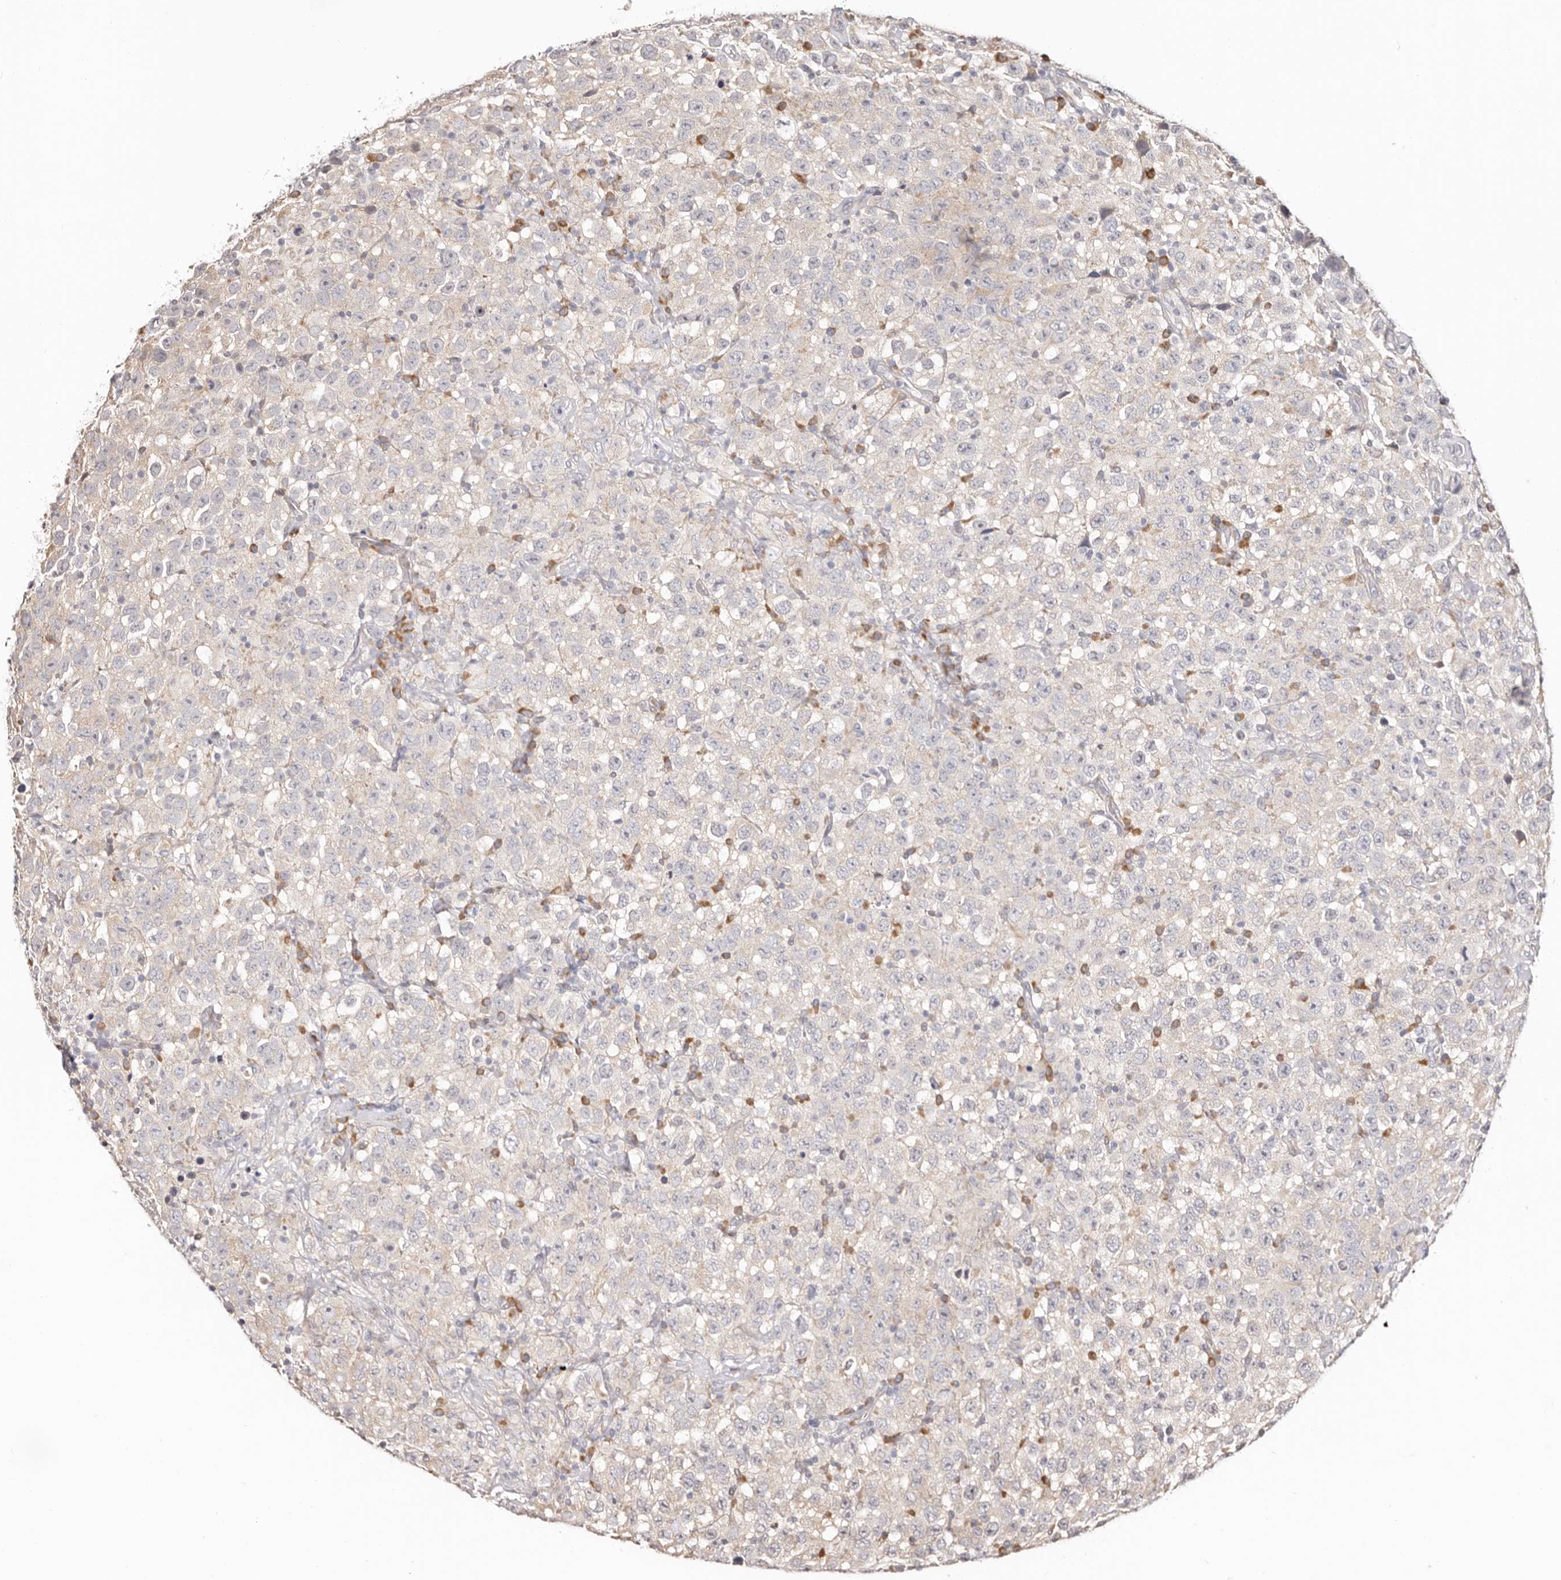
{"staining": {"intensity": "negative", "quantity": "none", "location": "none"}, "tissue": "testis cancer", "cell_type": "Tumor cells", "image_type": "cancer", "snomed": [{"axis": "morphology", "description": "Seminoma, NOS"}, {"axis": "topography", "description": "Testis"}], "caption": "Immunohistochemistry (IHC) of human testis cancer shows no expression in tumor cells.", "gene": "BCL2L15", "patient": {"sex": "male", "age": 41}}